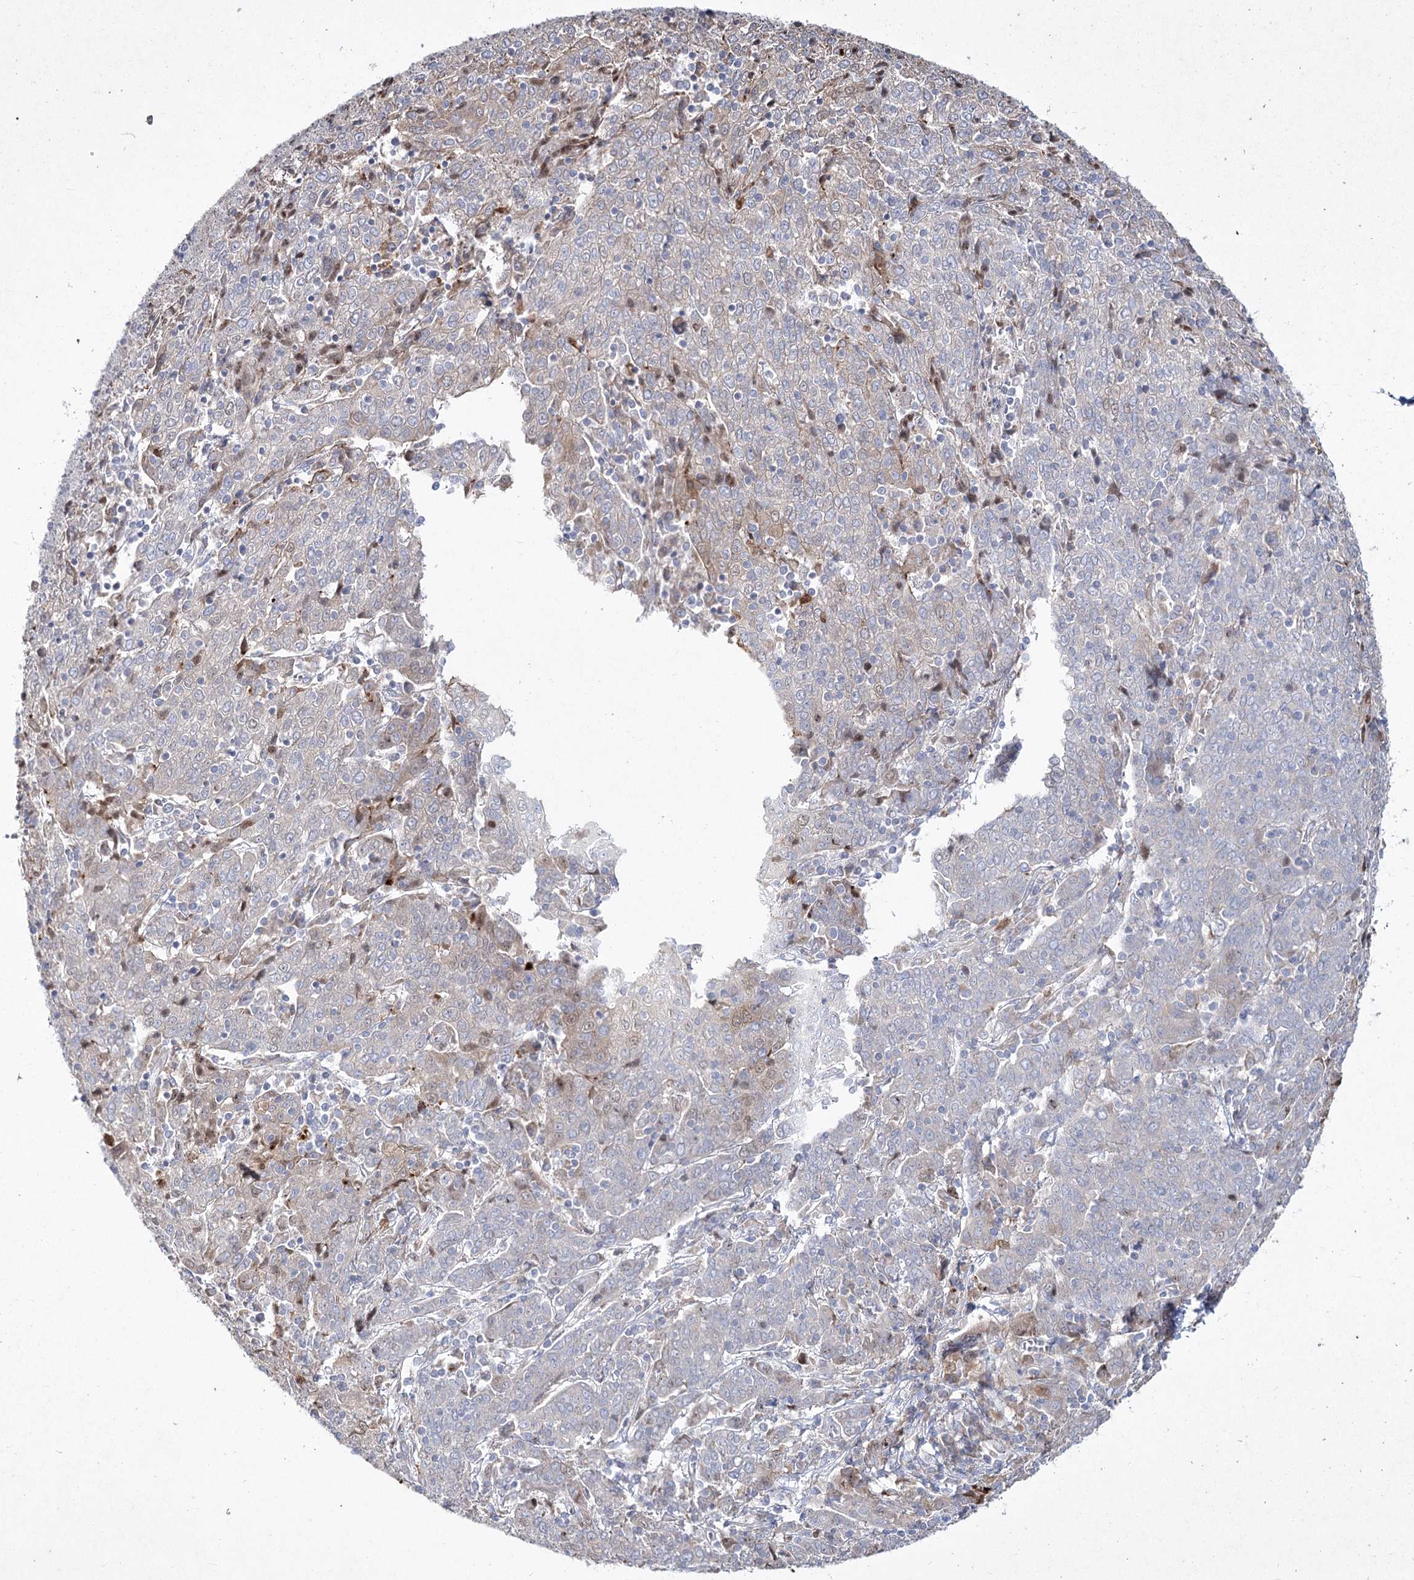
{"staining": {"intensity": "negative", "quantity": "none", "location": "none"}, "tissue": "cervical cancer", "cell_type": "Tumor cells", "image_type": "cancer", "snomed": [{"axis": "morphology", "description": "Squamous cell carcinoma, NOS"}, {"axis": "topography", "description": "Cervix"}], "caption": "This is a photomicrograph of immunohistochemistry staining of squamous cell carcinoma (cervical), which shows no staining in tumor cells.", "gene": "NIPAL4", "patient": {"sex": "female", "age": 67}}